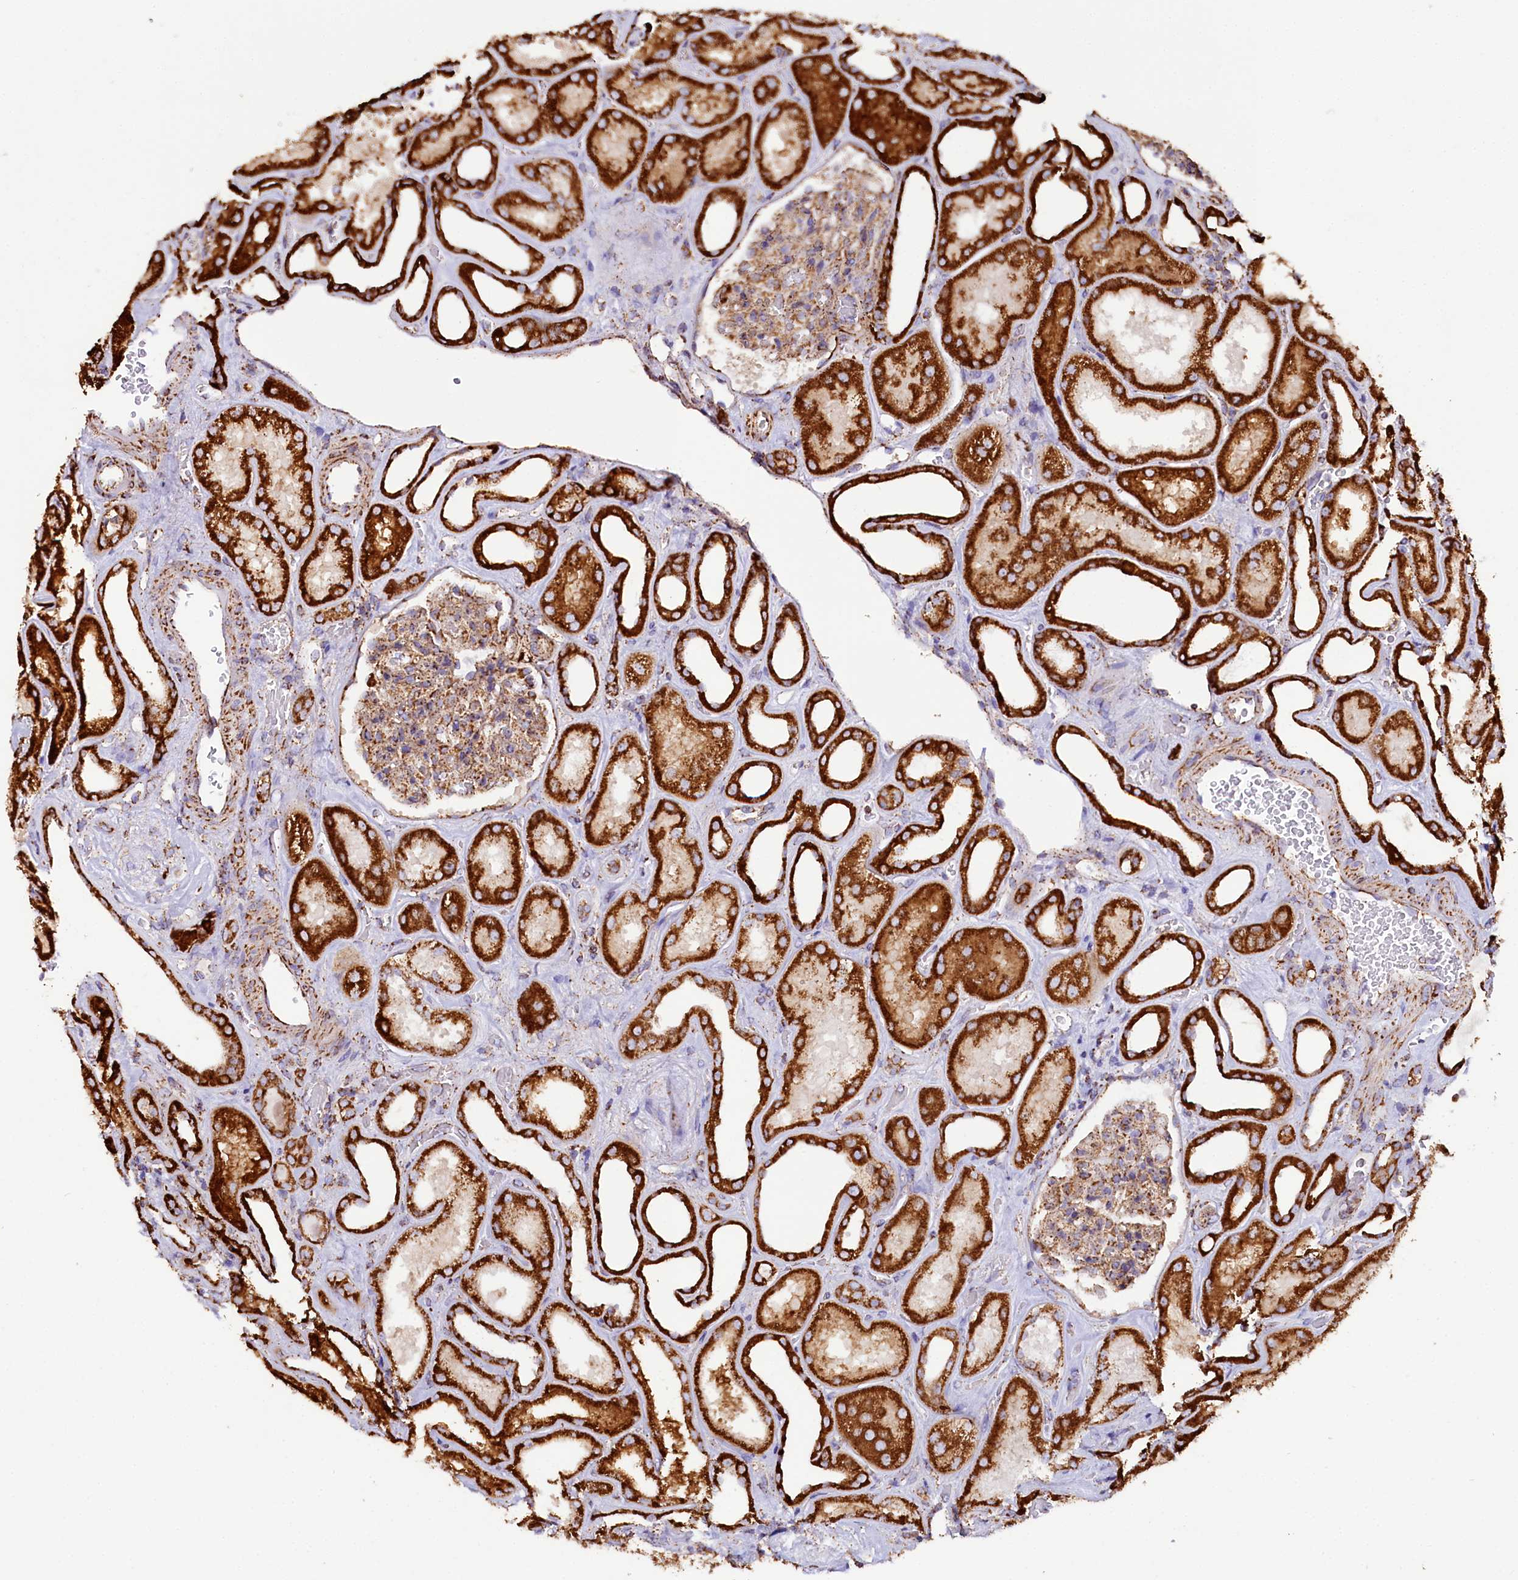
{"staining": {"intensity": "moderate", "quantity": ">75%", "location": "cytoplasmic/membranous"}, "tissue": "kidney", "cell_type": "Cells in glomeruli", "image_type": "normal", "snomed": [{"axis": "morphology", "description": "Normal tissue, NOS"}, {"axis": "morphology", "description": "Adenocarcinoma, NOS"}, {"axis": "topography", "description": "Kidney"}], "caption": "Immunohistochemistry photomicrograph of normal kidney stained for a protein (brown), which shows medium levels of moderate cytoplasmic/membranous expression in about >75% of cells in glomeruli.", "gene": "APLP2", "patient": {"sex": "female", "age": 68}}